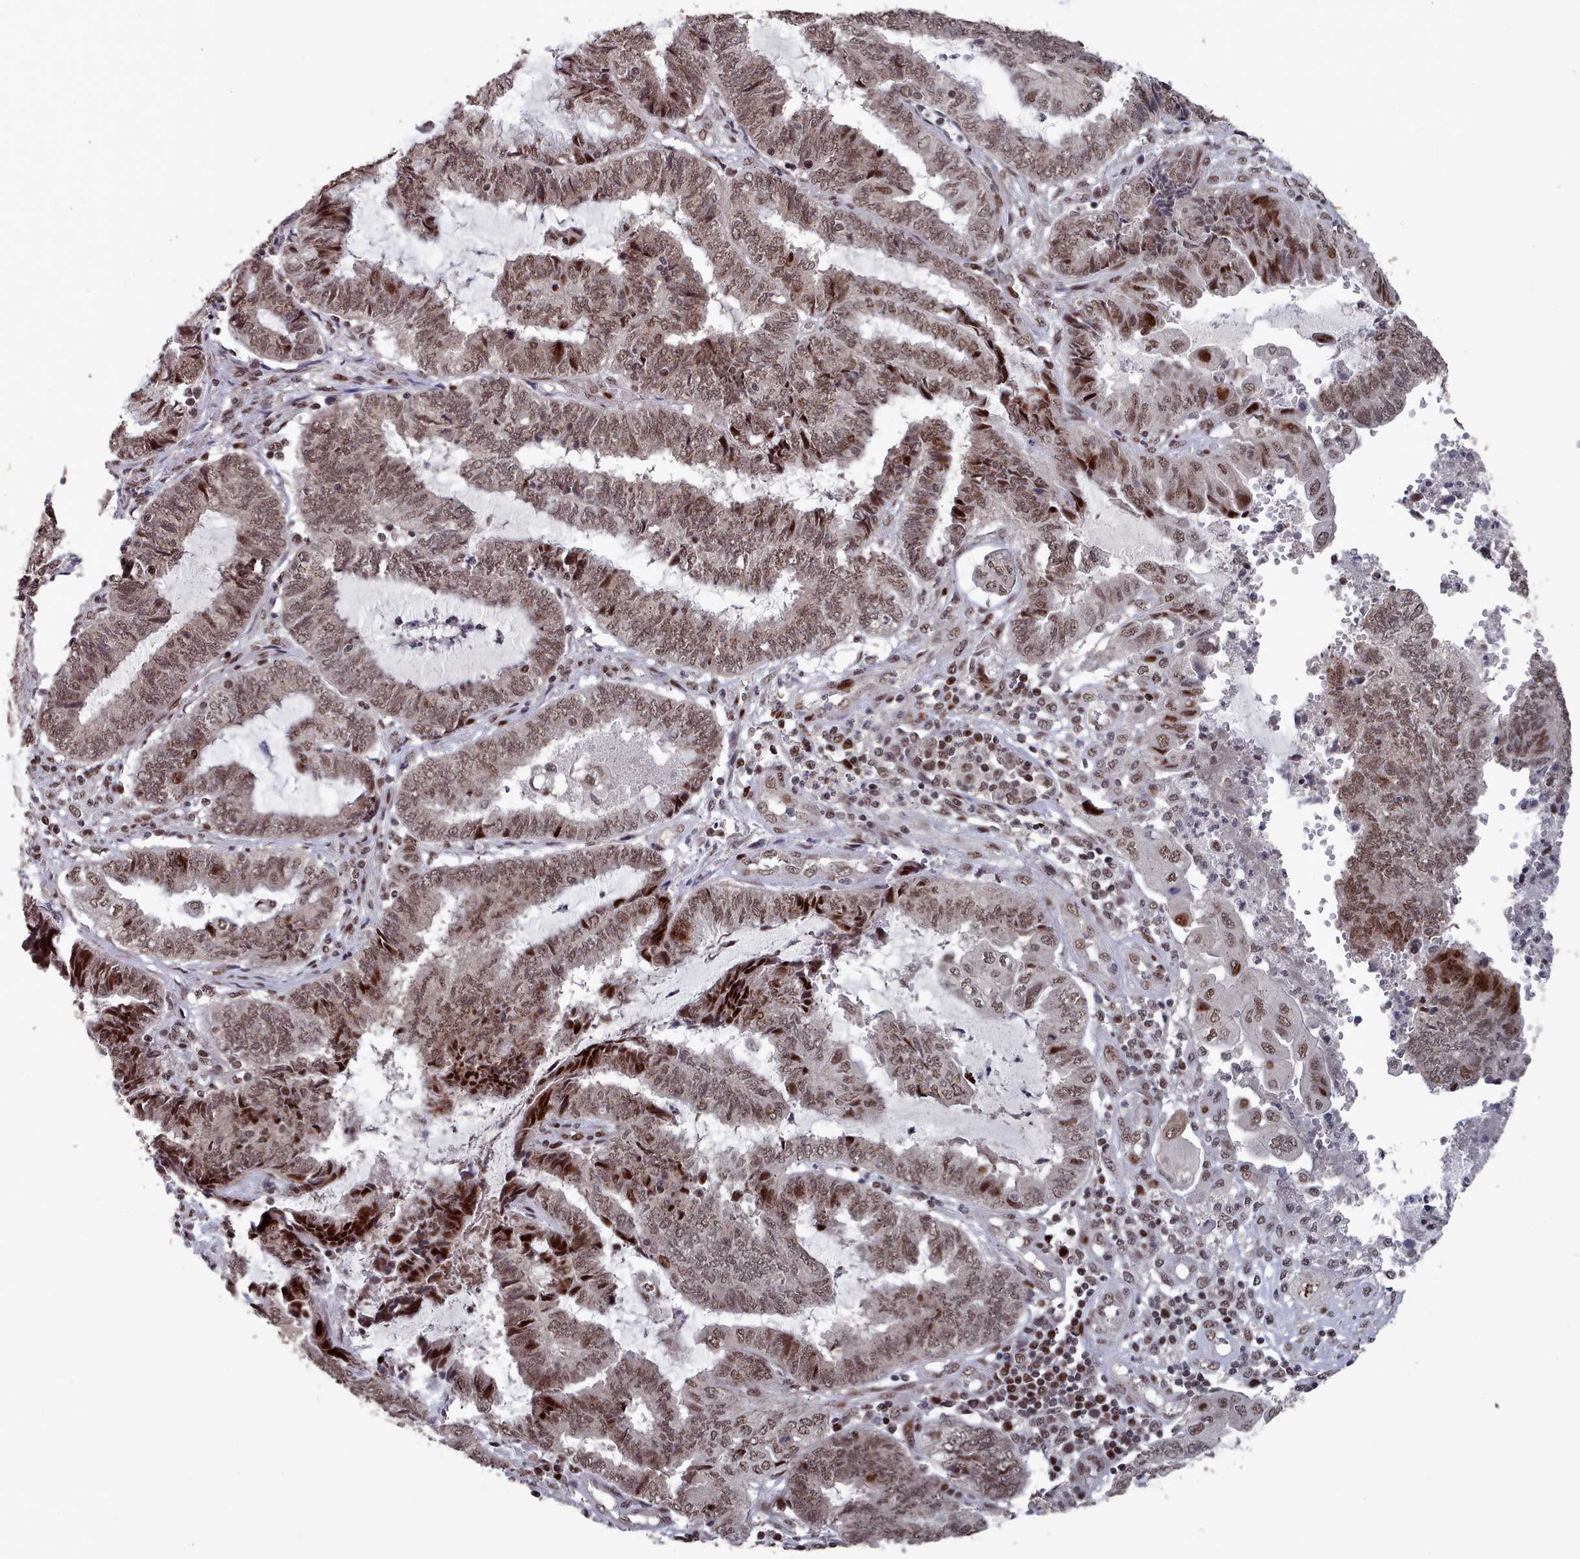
{"staining": {"intensity": "moderate", "quantity": ">75%", "location": "nuclear"}, "tissue": "endometrial cancer", "cell_type": "Tumor cells", "image_type": "cancer", "snomed": [{"axis": "morphology", "description": "Adenocarcinoma, NOS"}, {"axis": "topography", "description": "Uterus"}, {"axis": "topography", "description": "Endometrium"}], "caption": "Brown immunohistochemical staining in human endometrial cancer (adenocarcinoma) exhibits moderate nuclear expression in approximately >75% of tumor cells.", "gene": "PNRC2", "patient": {"sex": "female", "age": 70}}